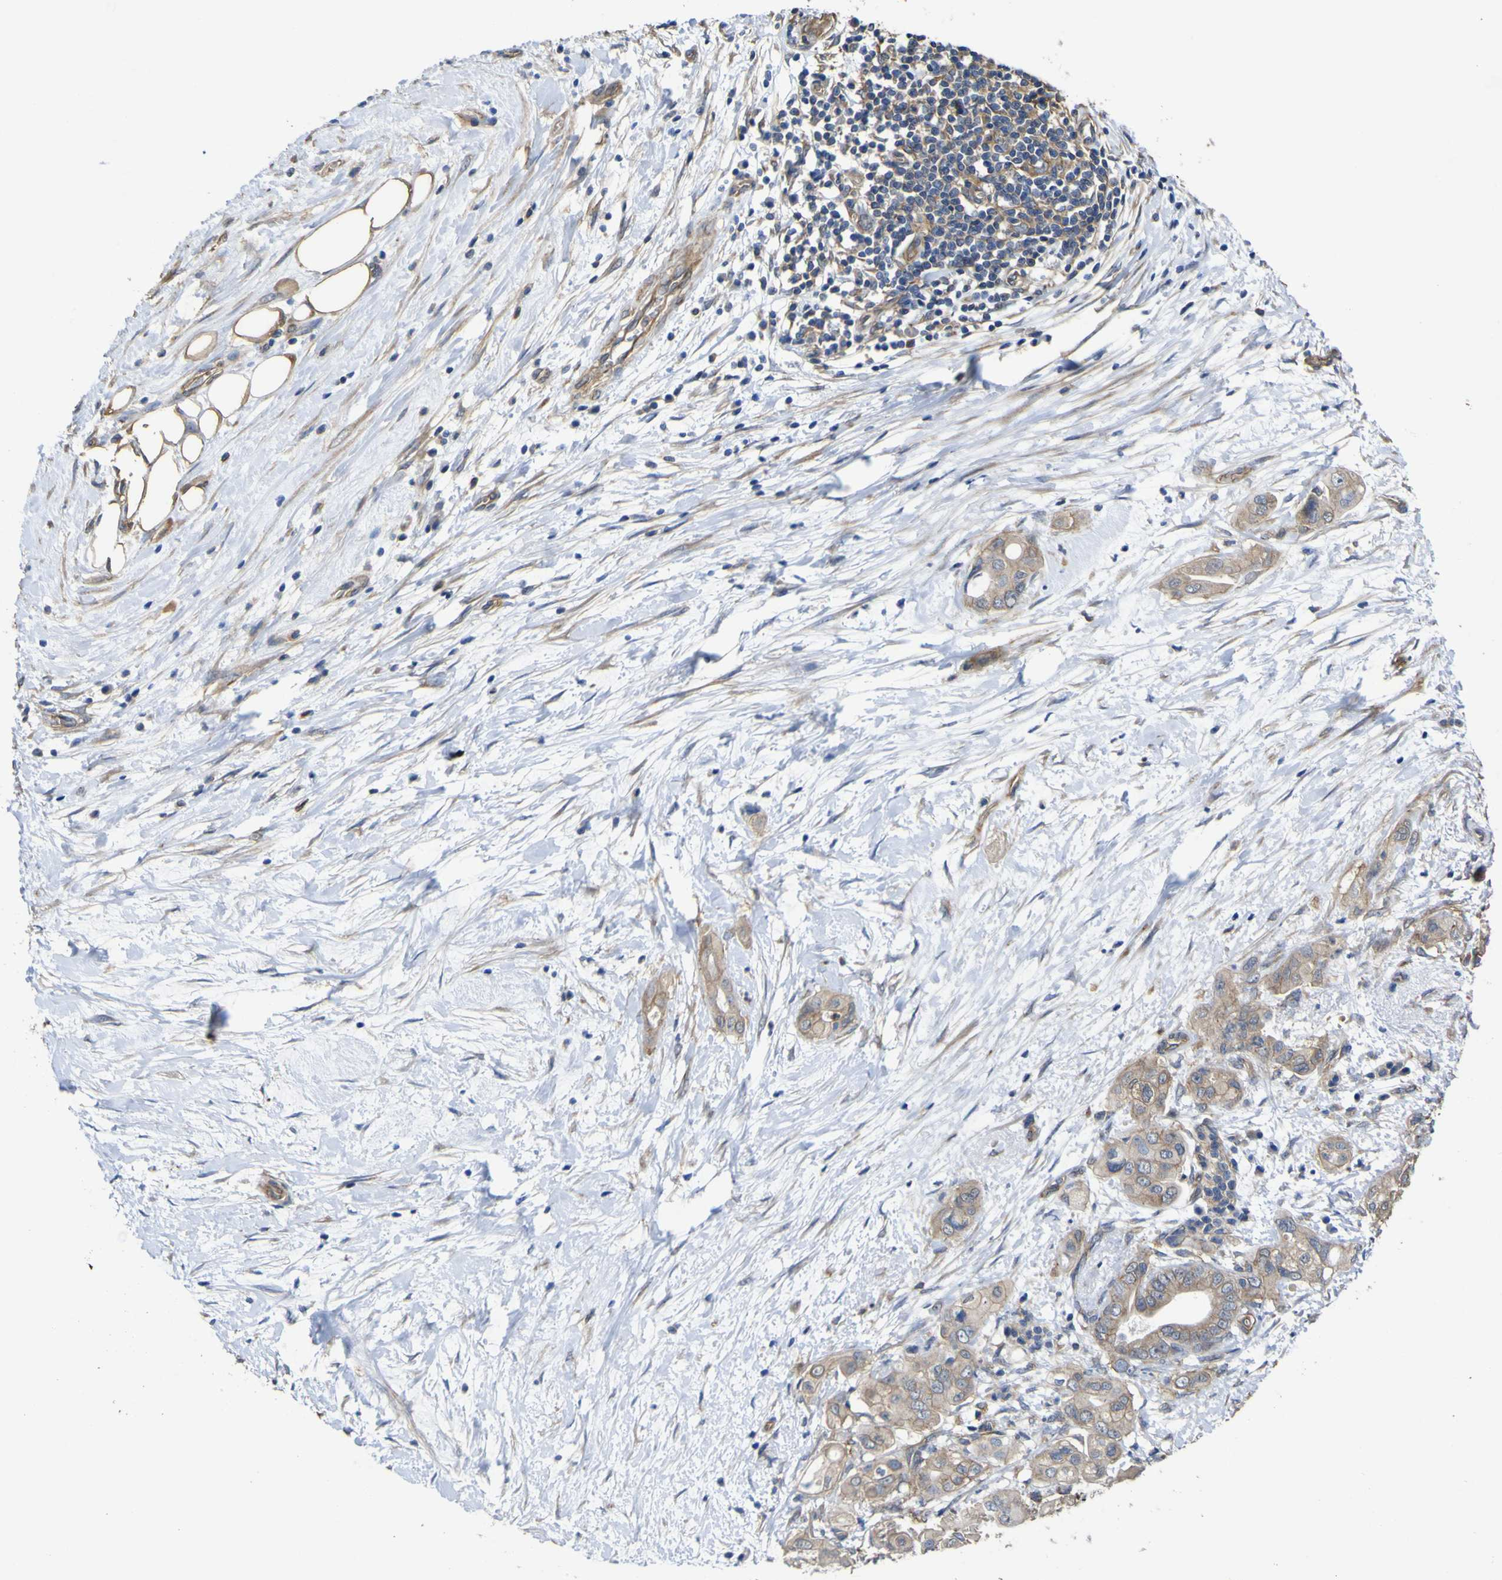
{"staining": {"intensity": "moderate", "quantity": ">75%", "location": "cytoplasmic/membranous"}, "tissue": "pancreatic cancer", "cell_type": "Tumor cells", "image_type": "cancer", "snomed": [{"axis": "morphology", "description": "Adenocarcinoma, NOS"}, {"axis": "topography", "description": "Pancreas"}], "caption": "Immunohistochemistry (DAB (3,3'-diaminobenzidine)) staining of adenocarcinoma (pancreatic) demonstrates moderate cytoplasmic/membranous protein positivity in approximately >75% of tumor cells. The staining is performed using DAB brown chromogen to label protein expression. The nuclei are counter-stained blue using hematoxylin.", "gene": "TNFSF15", "patient": {"sex": "female", "age": 75}}